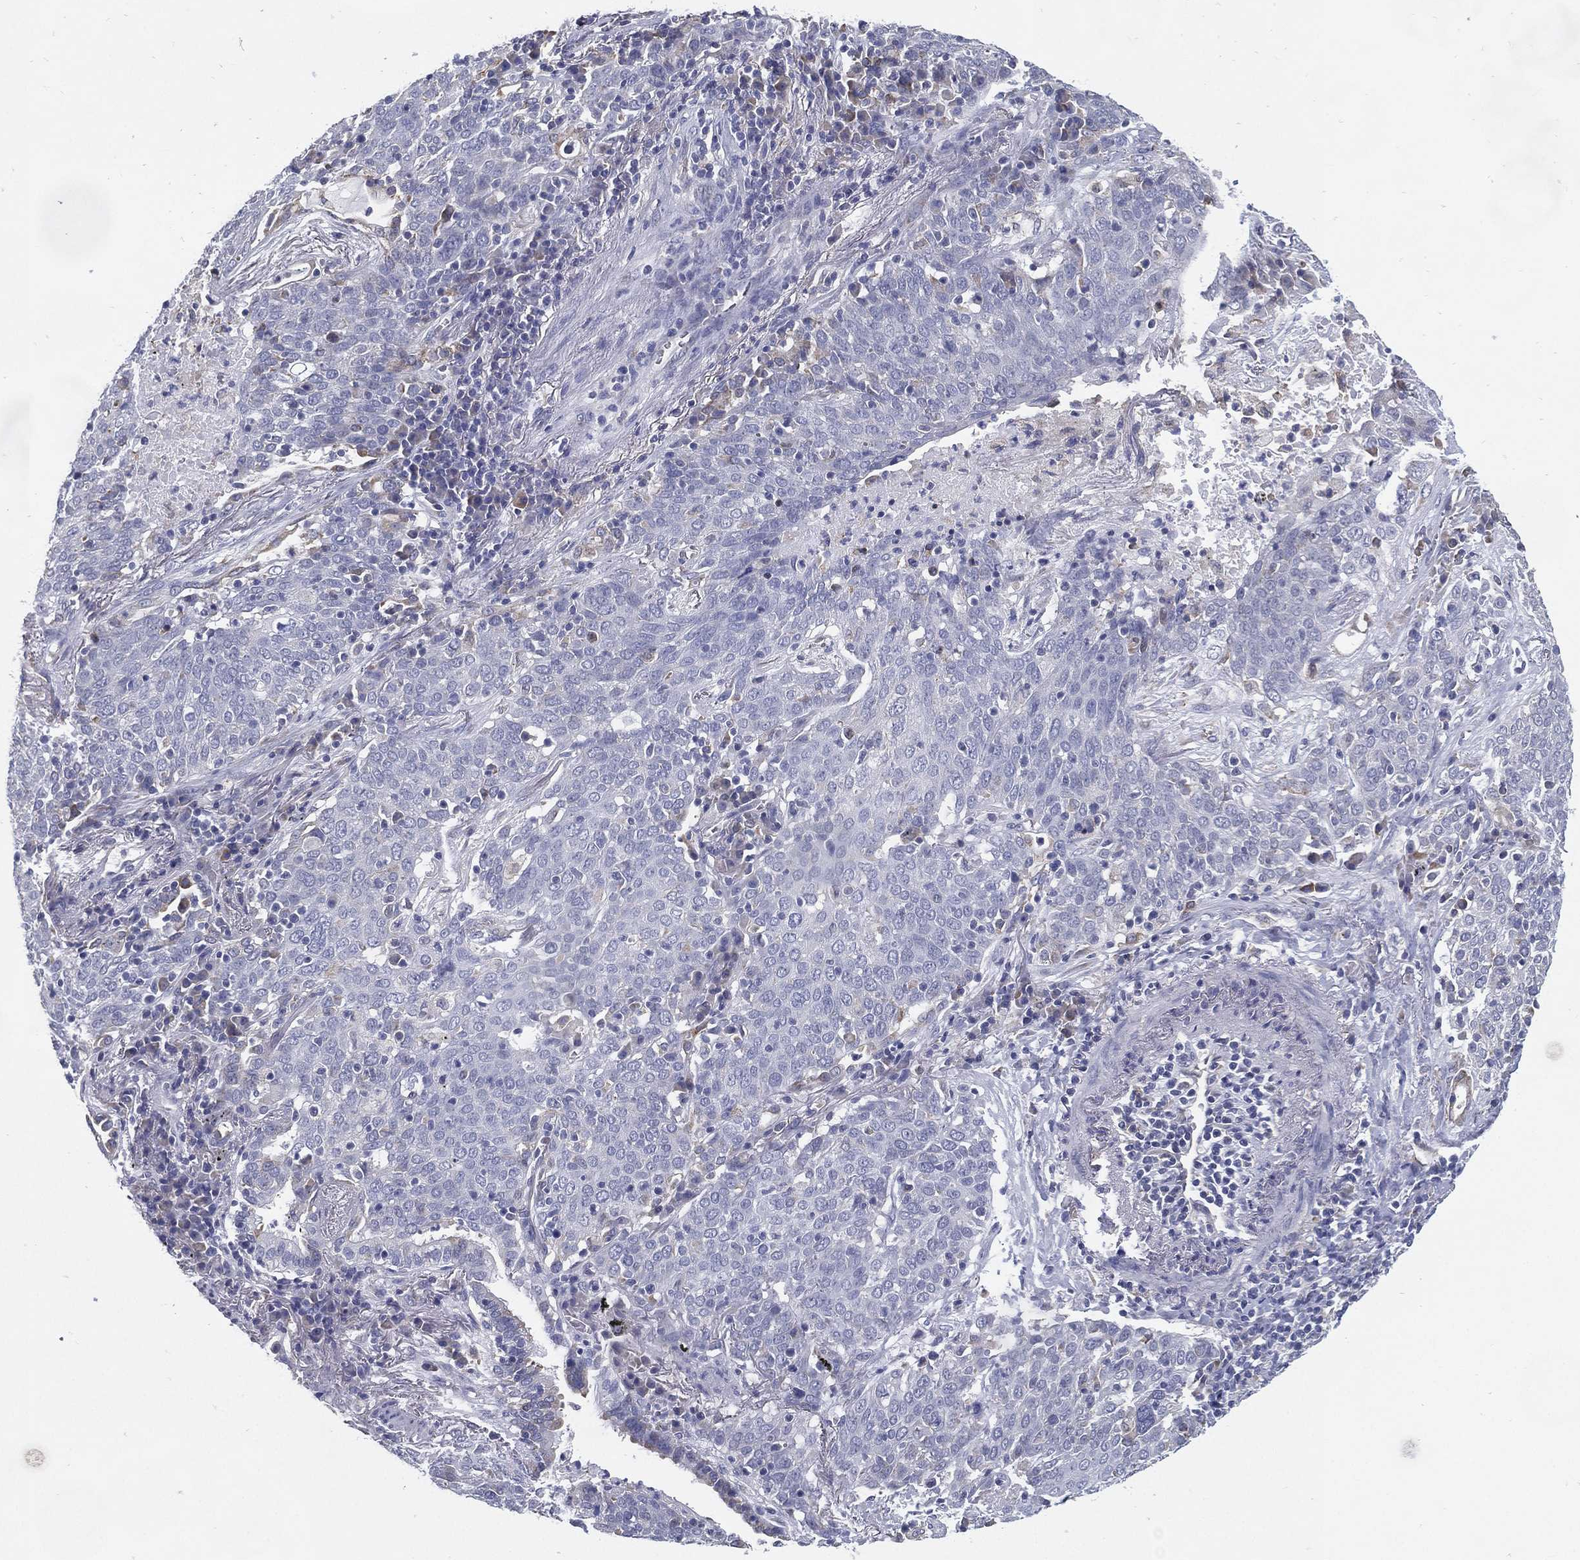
{"staining": {"intensity": "negative", "quantity": "none", "location": "none"}, "tissue": "lung cancer", "cell_type": "Tumor cells", "image_type": "cancer", "snomed": [{"axis": "morphology", "description": "Squamous cell carcinoma, NOS"}, {"axis": "topography", "description": "Lung"}], "caption": "This is an IHC micrograph of human lung cancer (squamous cell carcinoma). There is no positivity in tumor cells.", "gene": "C19orf18", "patient": {"sex": "male", "age": 82}}